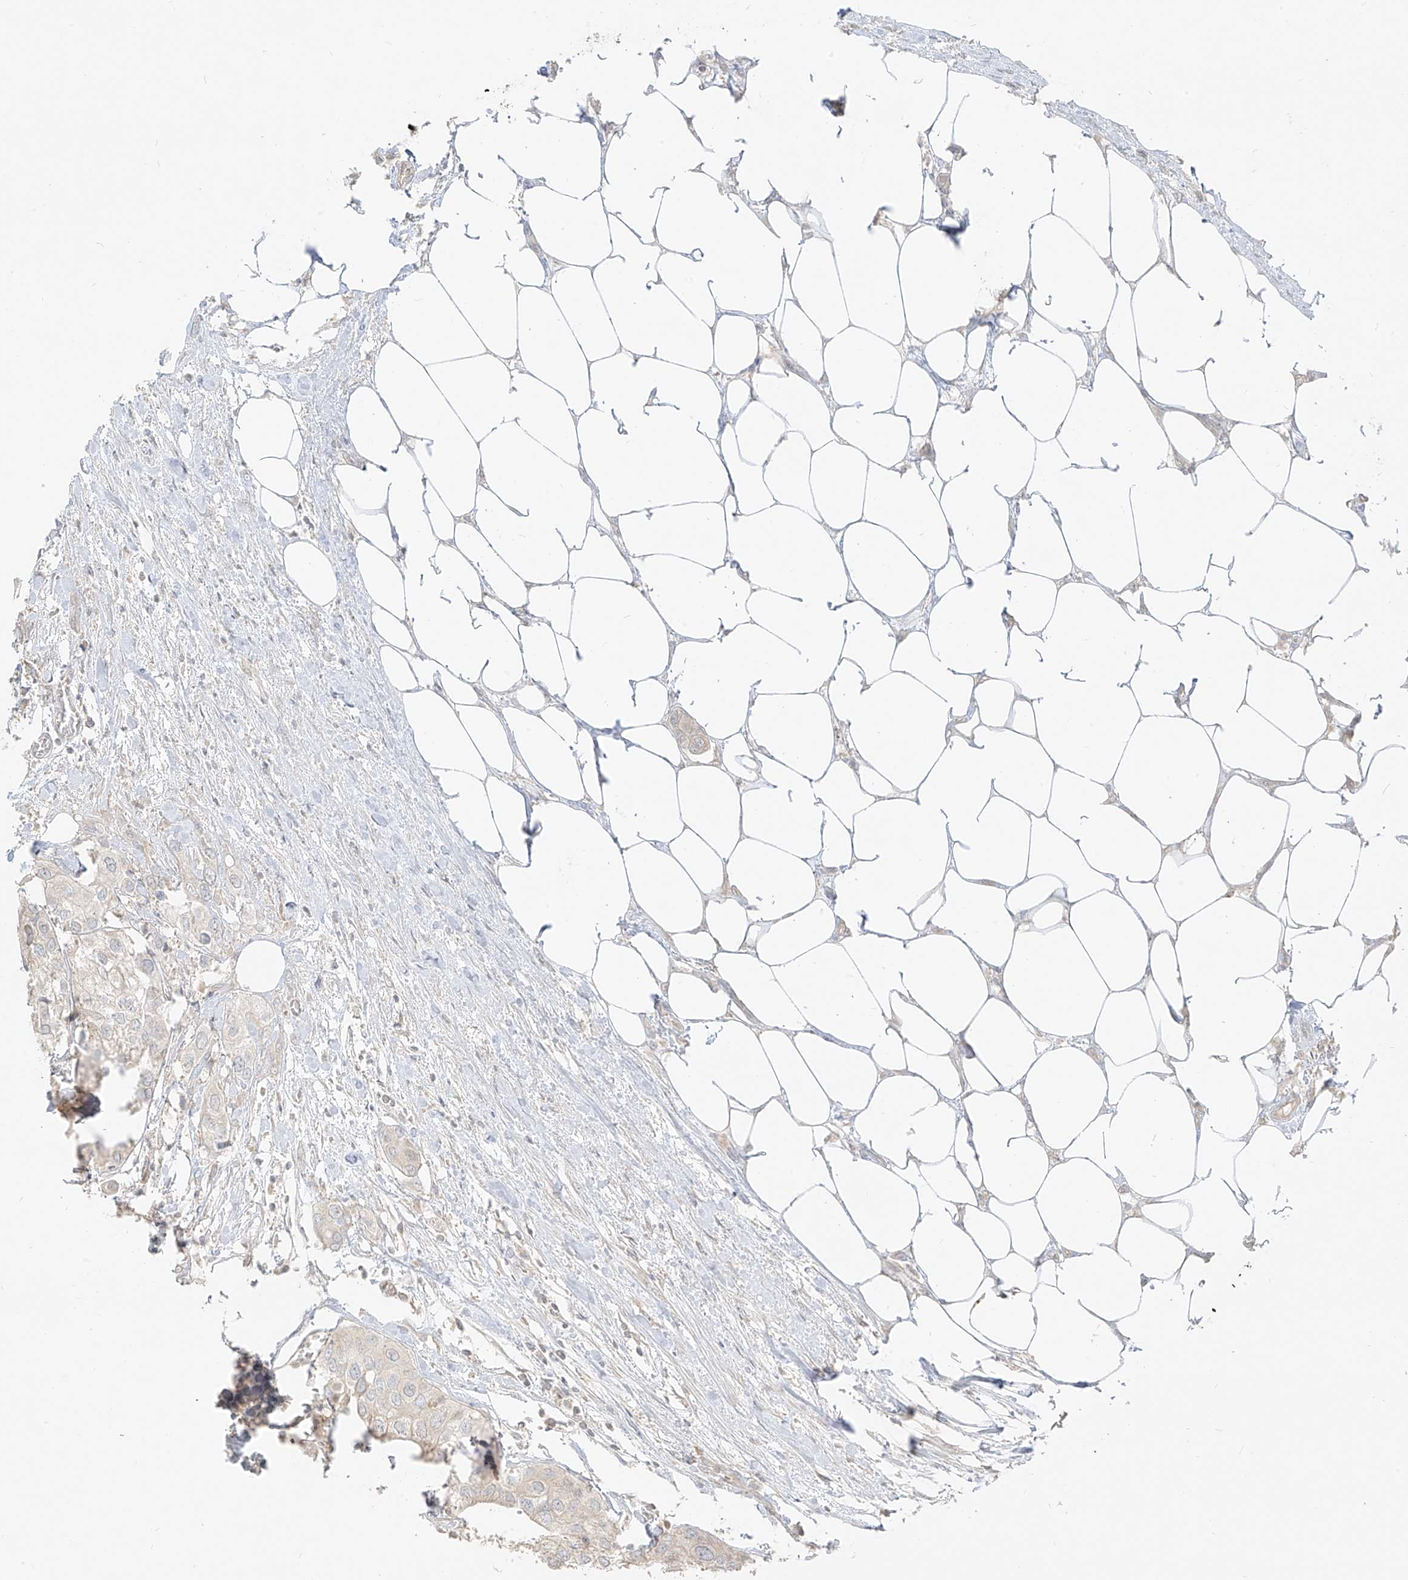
{"staining": {"intensity": "weak", "quantity": "<25%", "location": "cytoplasmic/membranous"}, "tissue": "urothelial cancer", "cell_type": "Tumor cells", "image_type": "cancer", "snomed": [{"axis": "morphology", "description": "Urothelial carcinoma, High grade"}, {"axis": "topography", "description": "Urinary bladder"}], "caption": "Tumor cells are negative for brown protein staining in urothelial carcinoma (high-grade).", "gene": "LIPT1", "patient": {"sex": "male", "age": 64}}